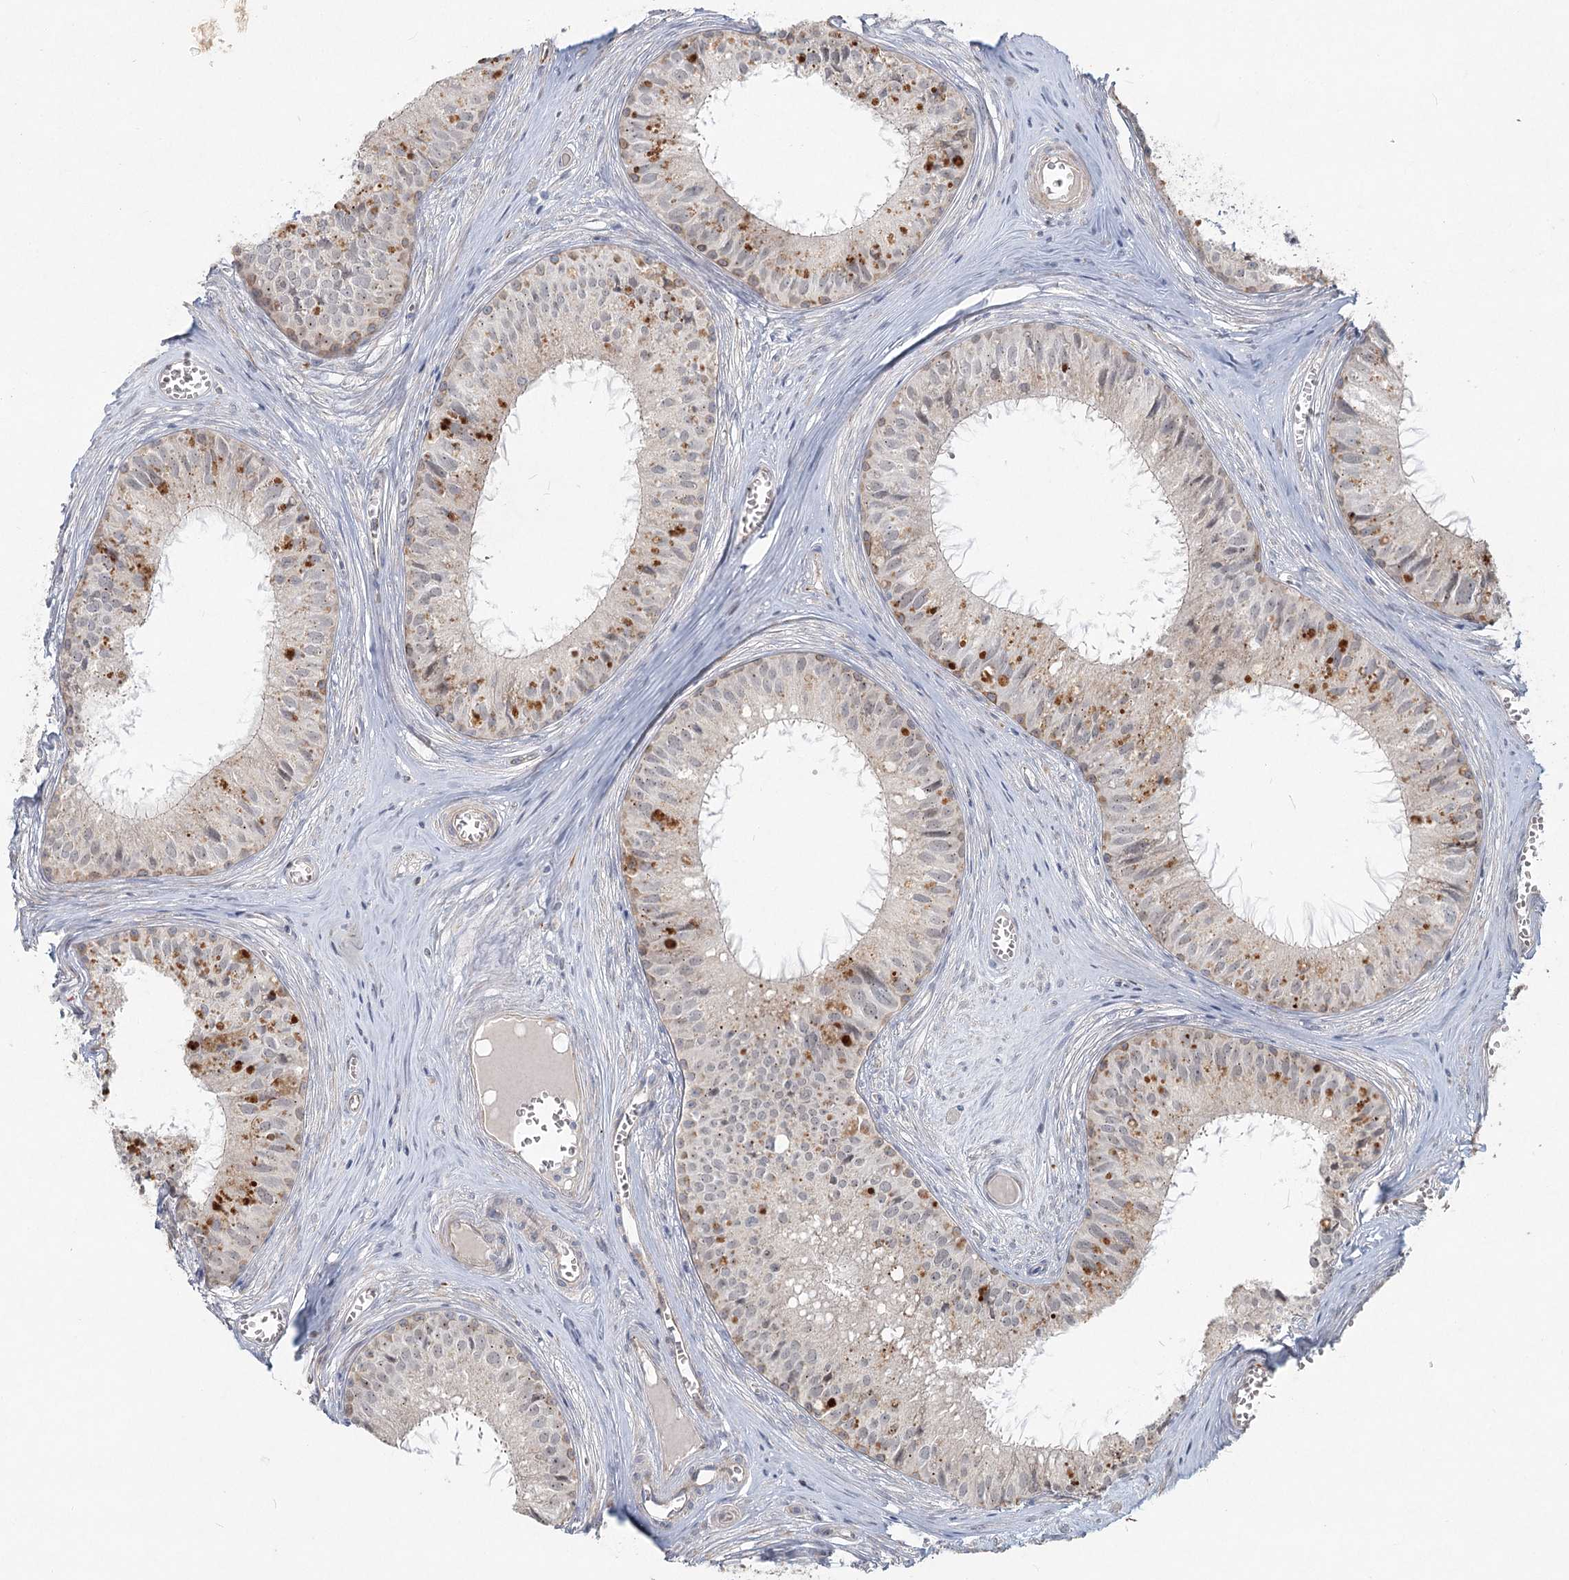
{"staining": {"intensity": "moderate", "quantity": "<25%", "location": "cytoplasmic/membranous"}, "tissue": "epididymis", "cell_type": "Glandular cells", "image_type": "normal", "snomed": [{"axis": "morphology", "description": "Normal tissue, NOS"}, {"axis": "topography", "description": "Epididymis"}], "caption": "Immunohistochemistry (IHC) micrograph of normal human epididymis stained for a protein (brown), which exhibits low levels of moderate cytoplasmic/membranous positivity in approximately <25% of glandular cells.", "gene": "LRP2BP", "patient": {"sex": "male", "age": 36}}